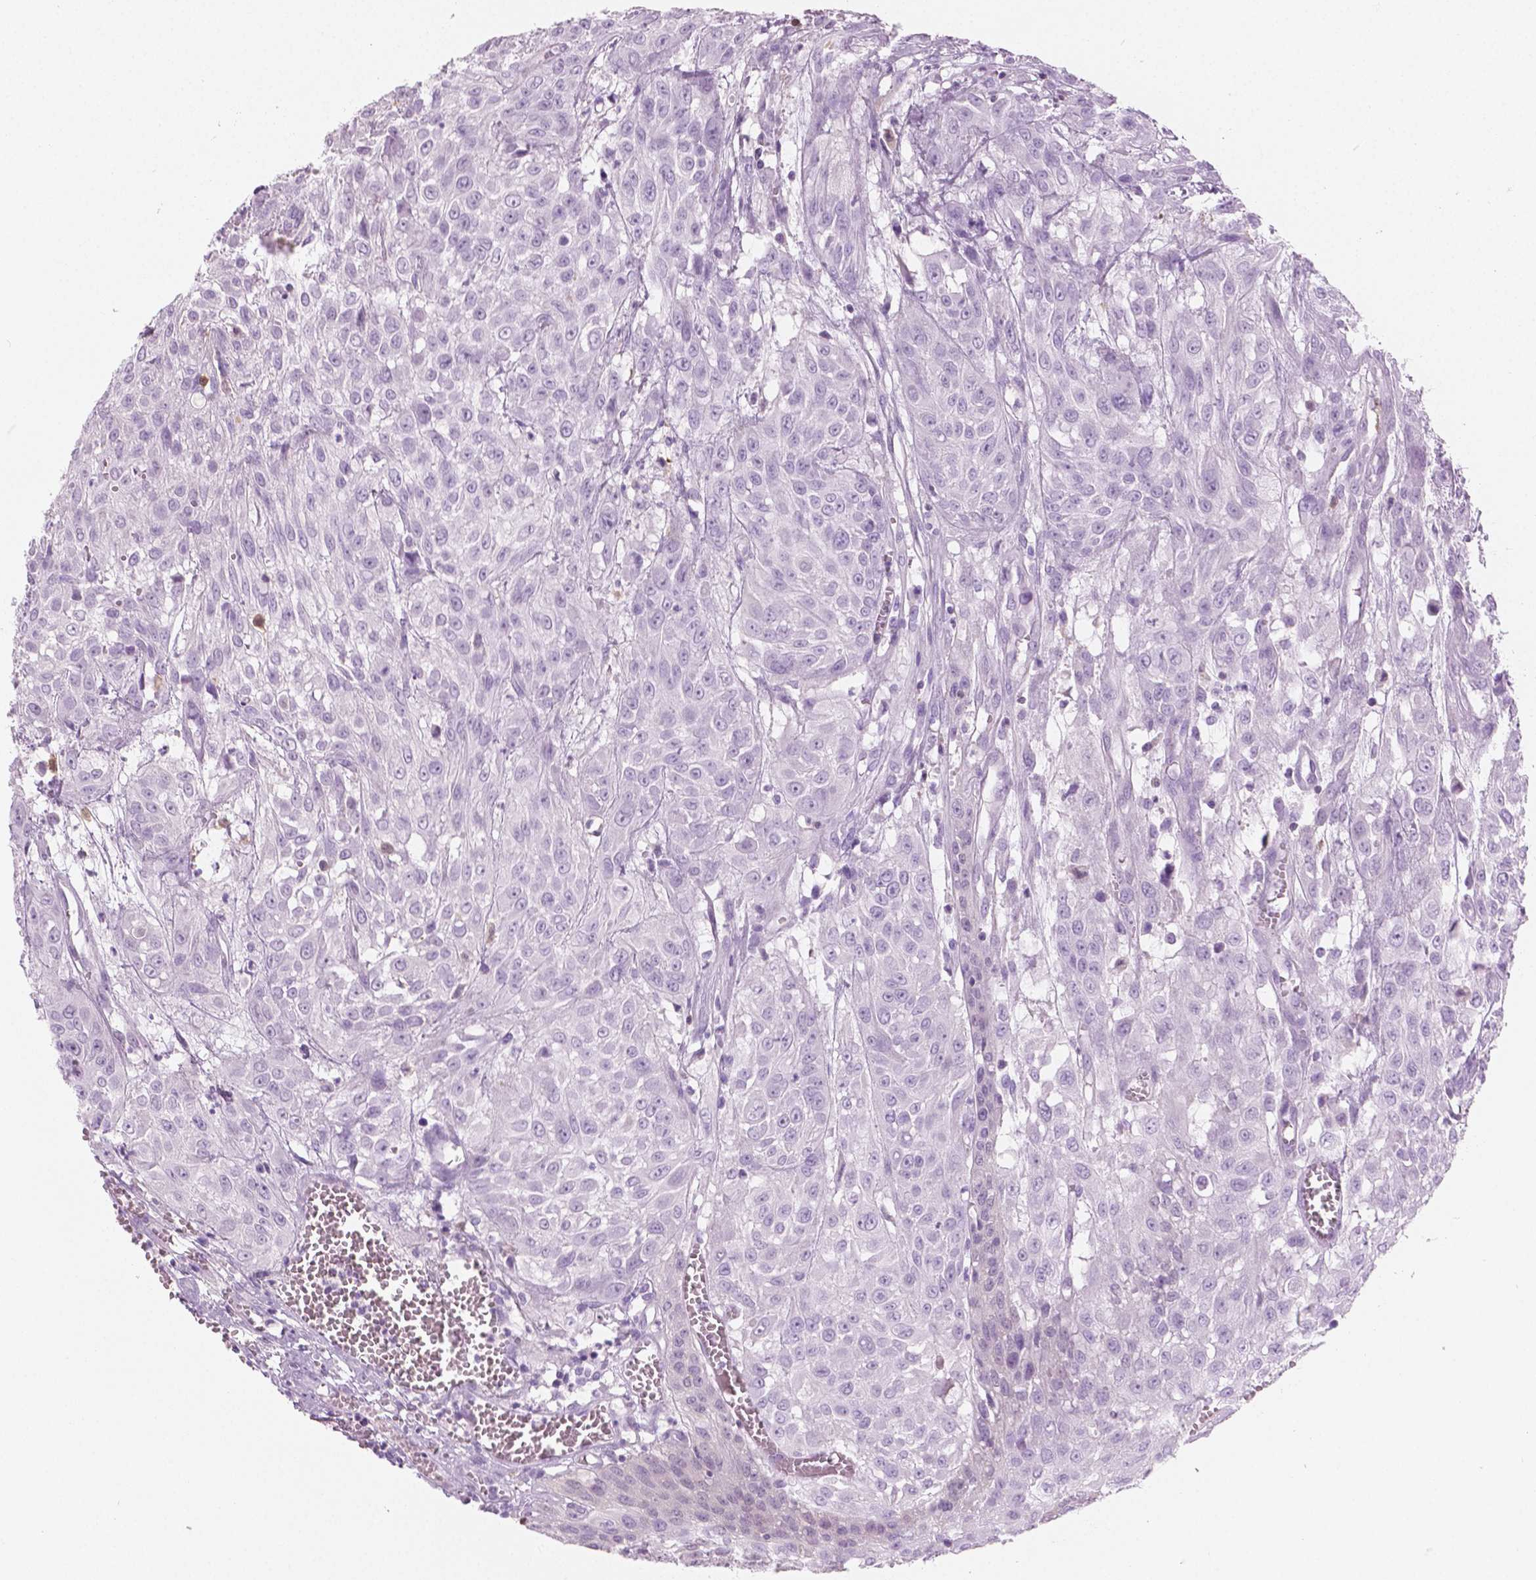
{"staining": {"intensity": "negative", "quantity": "none", "location": "none"}, "tissue": "urothelial cancer", "cell_type": "Tumor cells", "image_type": "cancer", "snomed": [{"axis": "morphology", "description": "Urothelial carcinoma, High grade"}, {"axis": "topography", "description": "Urinary bladder"}], "caption": "Urothelial cancer stained for a protein using IHC shows no positivity tumor cells.", "gene": "GALM", "patient": {"sex": "male", "age": 57}}